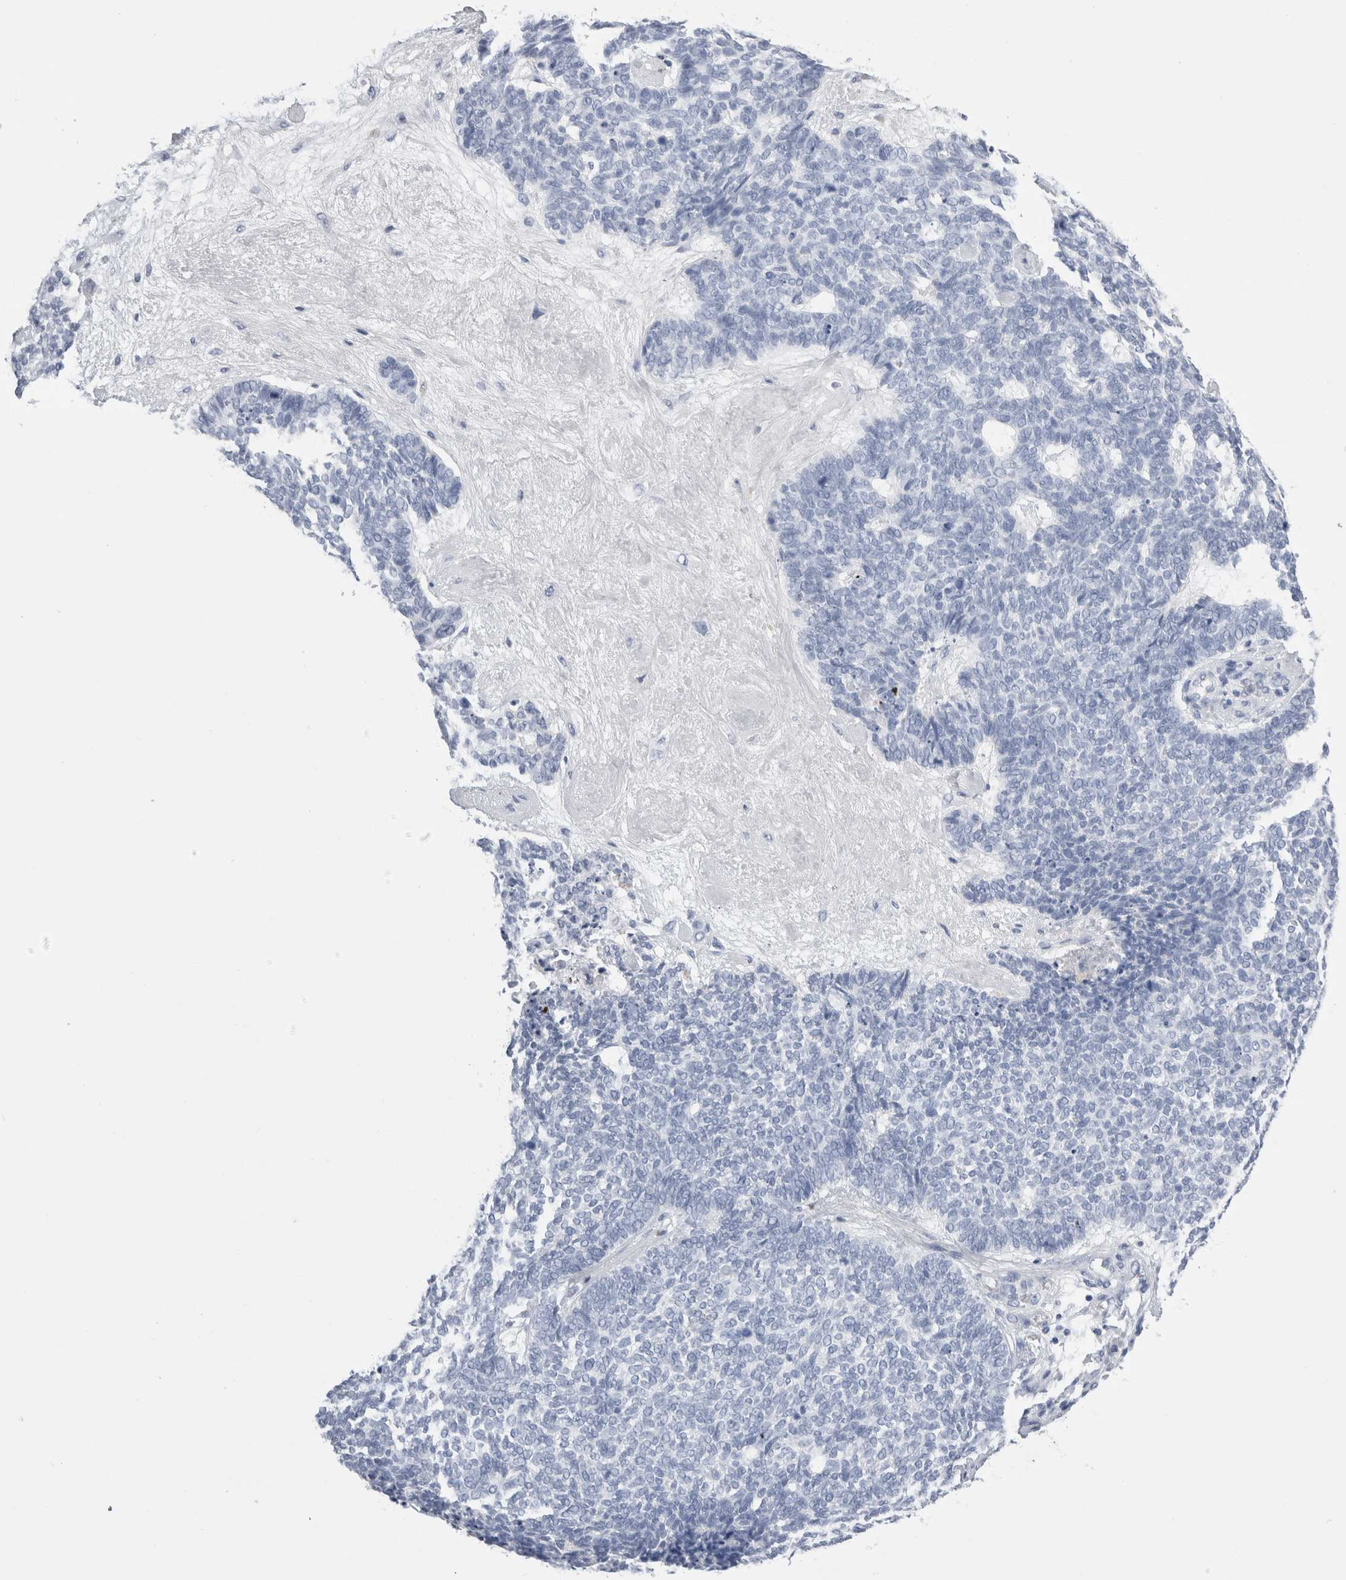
{"staining": {"intensity": "negative", "quantity": "none", "location": "none"}, "tissue": "skin cancer", "cell_type": "Tumor cells", "image_type": "cancer", "snomed": [{"axis": "morphology", "description": "Basal cell carcinoma"}, {"axis": "topography", "description": "Skin"}], "caption": "Immunohistochemical staining of basal cell carcinoma (skin) demonstrates no significant staining in tumor cells. (Stains: DAB immunohistochemistry with hematoxylin counter stain, Microscopy: brightfield microscopy at high magnification).", "gene": "S100A12", "patient": {"sex": "female", "age": 84}}